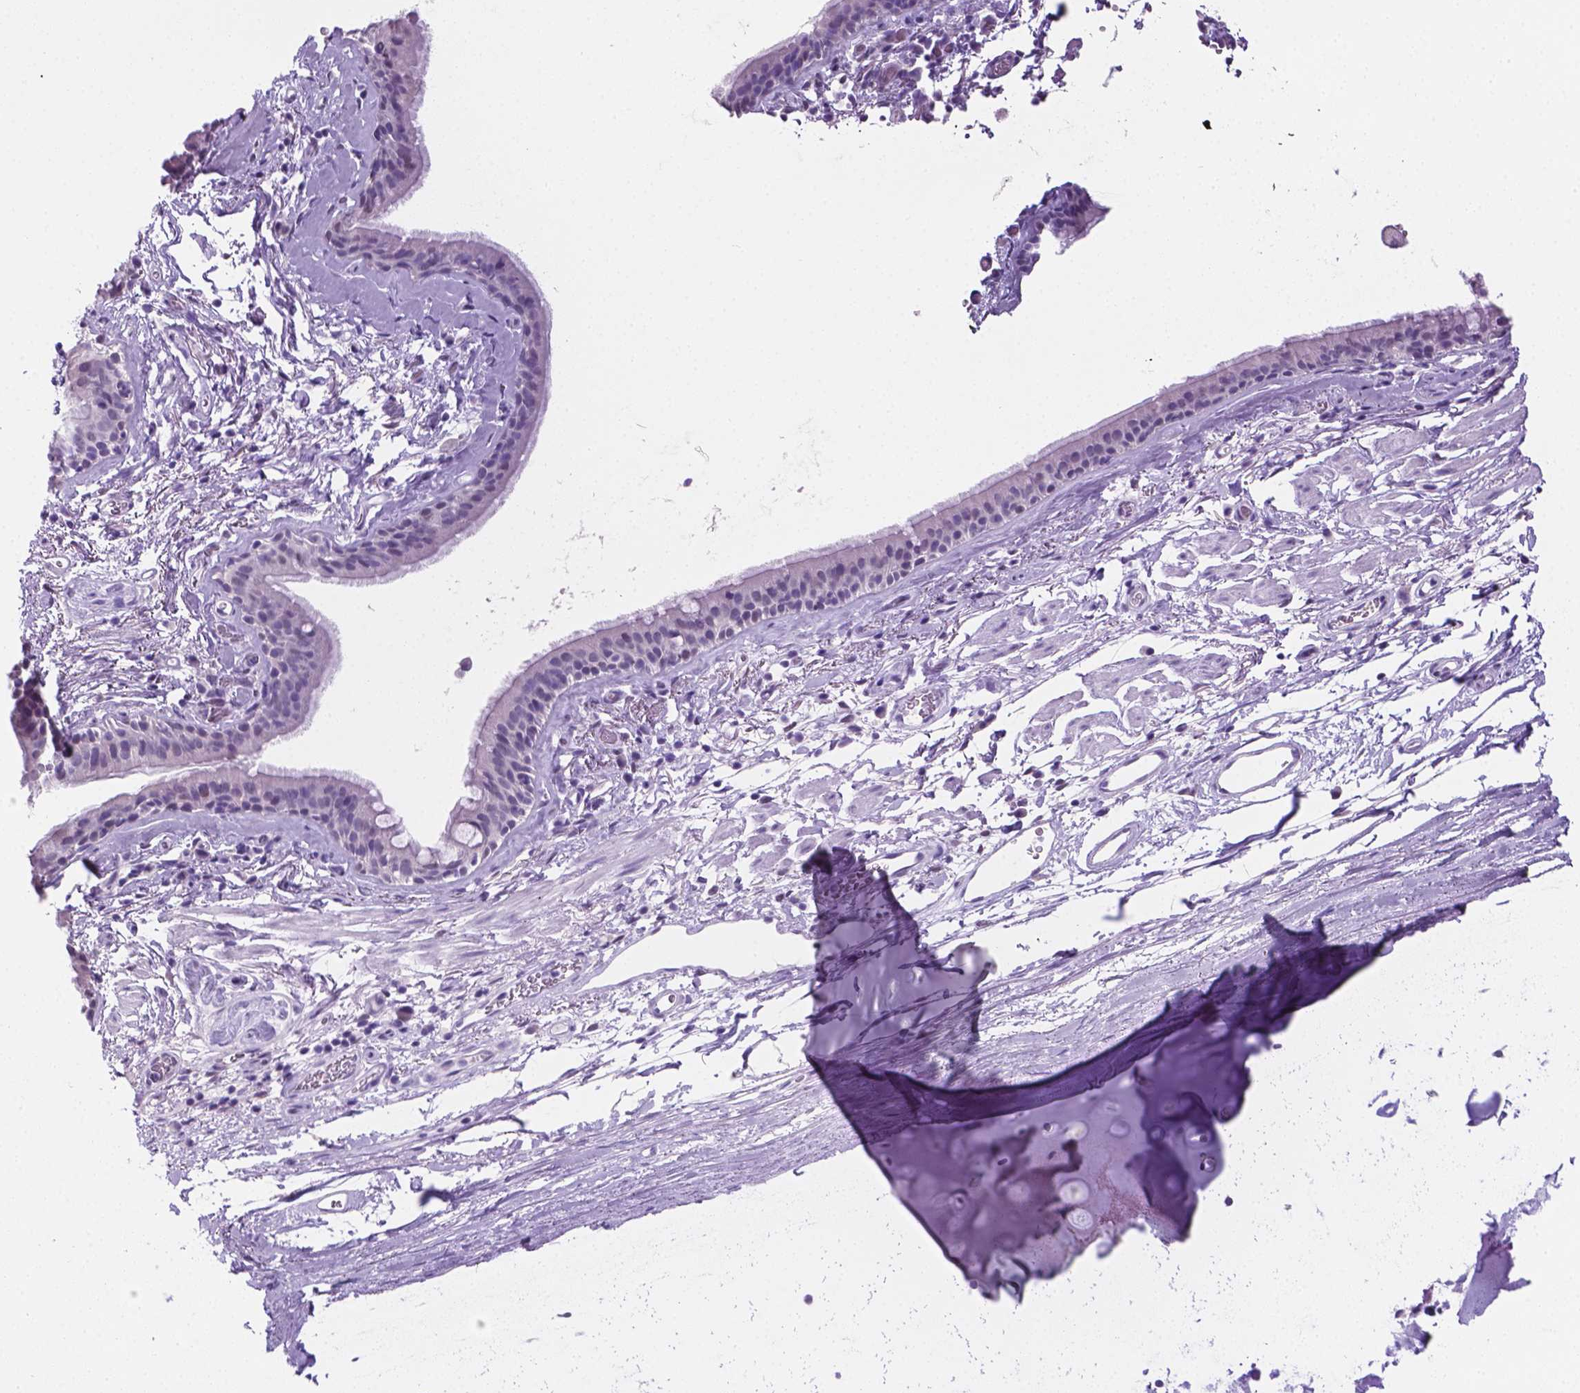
{"staining": {"intensity": "negative", "quantity": "none", "location": "none"}, "tissue": "bronchus", "cell_type": "Respiratory epithelial cells", "image_type": "normal", "snomed": [{"axis": "morphology", "description": "Normal tissue, NOS"}, {"axis": "topography", "description": "Cartilage tissue"}, {"axis": "topography", "description": "Bronchus"}], "caption": "High power microscopy image of an immunohistochemistry image of unremarkable bronchus, revealing no significant staining in respiratory epithelial cells.", "gene": "TMEM210", "patient": {"sex": "male", "age": 58}}